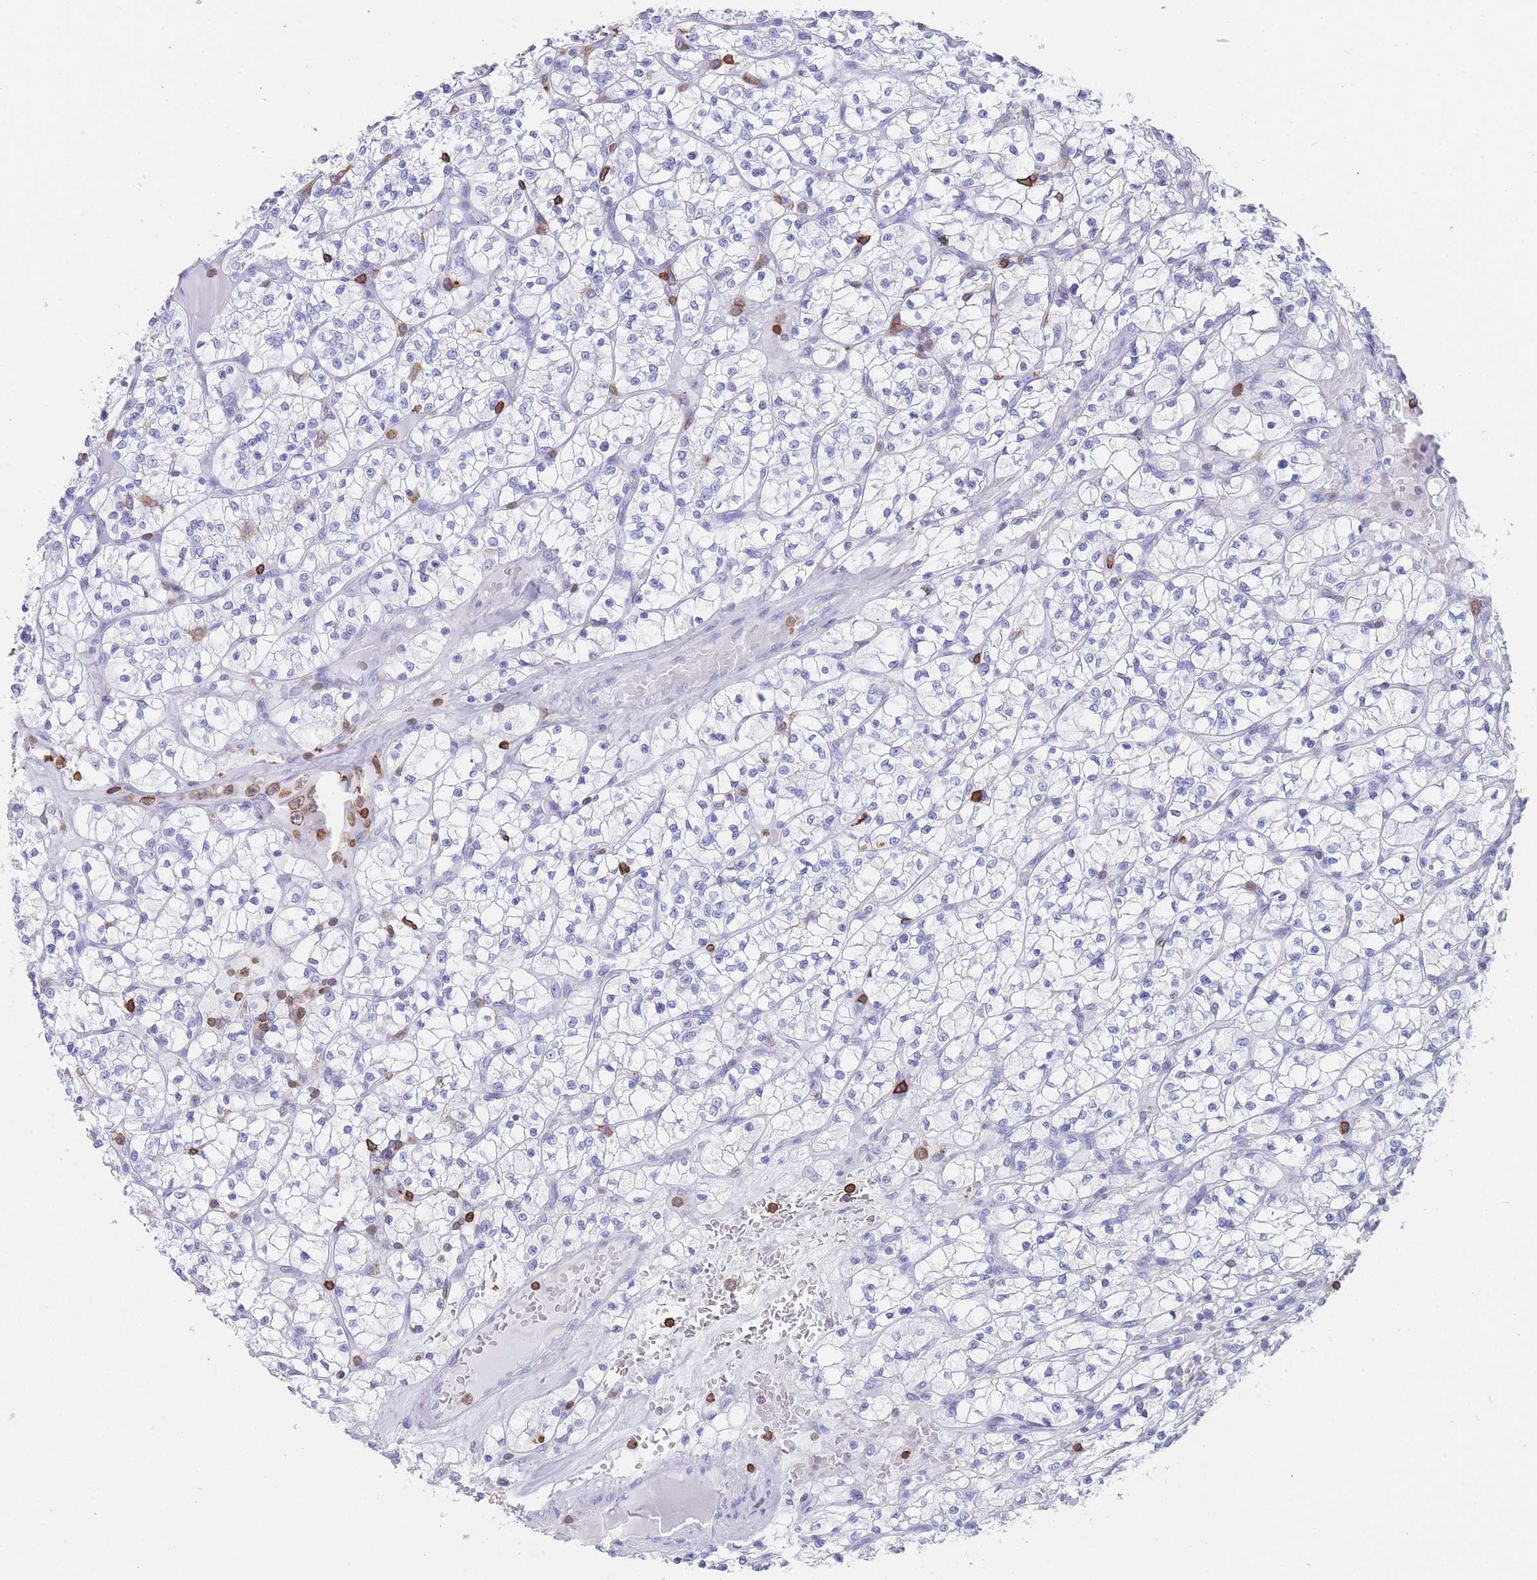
{"staining": {"intensity": "negative", "quantity": "none", "location": "none"}, "tissue": "renal cancer", "cell_type": "Tumor cells", "image_type": "cancer", "snomed": [{"axis": "morphology", "description": "Adenocarcinoma, NOS"}, {"axis": "topography", "description": "Kidney"}], "caption": "Renal adenocarcinoma stained for a protein using immunohistochemistry (IHC) exhibits no expression tumor cells.", "gene": "CORO1A", "patient": {"sex": "female", "age": 64}}